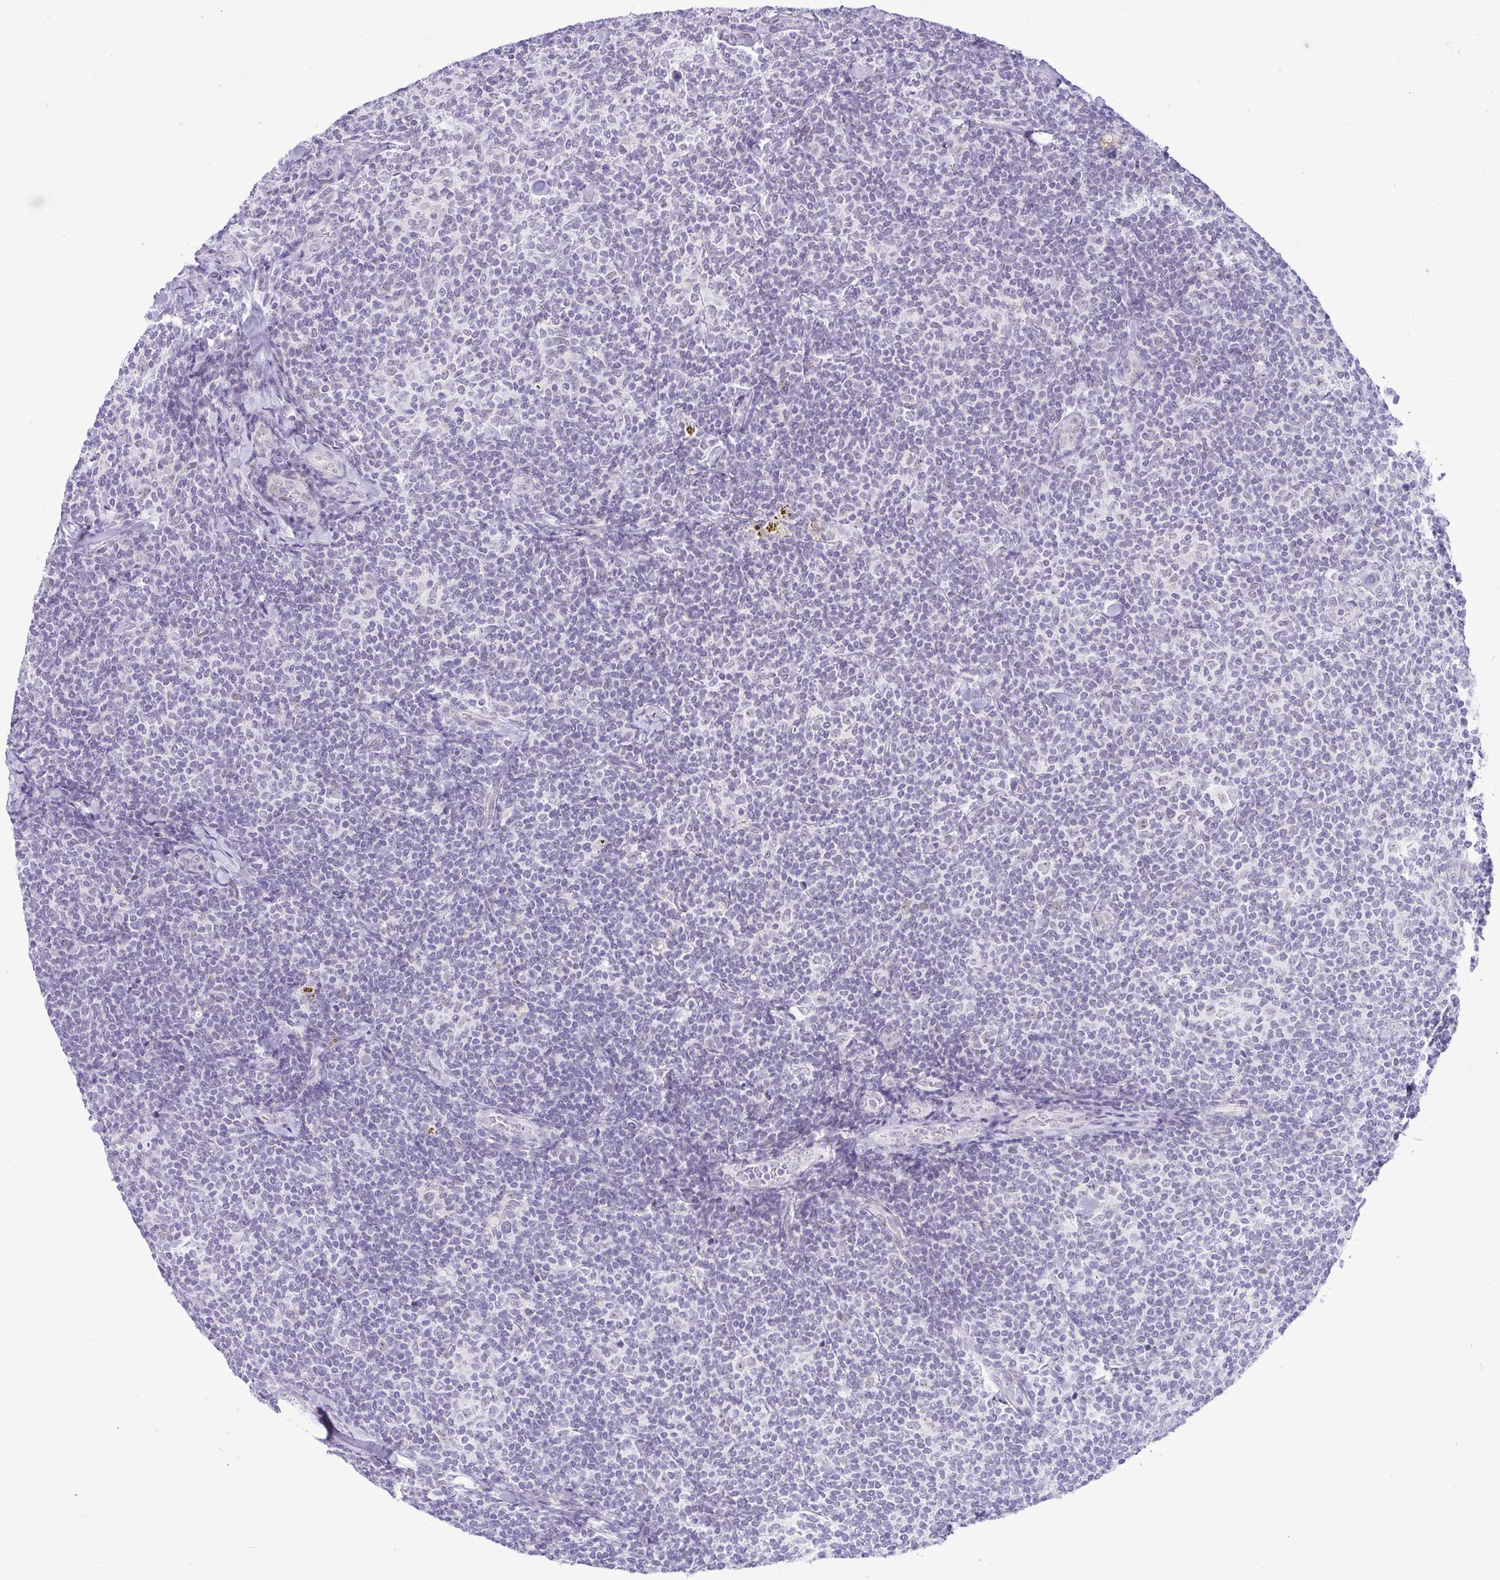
{"staining": {"intensity": "negative", "quantity": "none", "location": "none"}, "tissue": "lymphoma", "cell_type": "Tumor cells", "image_type": "cancer", "snomed": [{"axis": "morphology", "description": "Malignant lymphoma, non-Hodgkin's type, Low grade"}, {"axis": "topography", "description": "Lymph node"}], "caption": "This is an immunohistochemistry (IHC) micrograph of lymphoma. There is no staining in tumor cells.", "gene": "FAM177A1", "patient": {"sex": "female", "age": 56}}